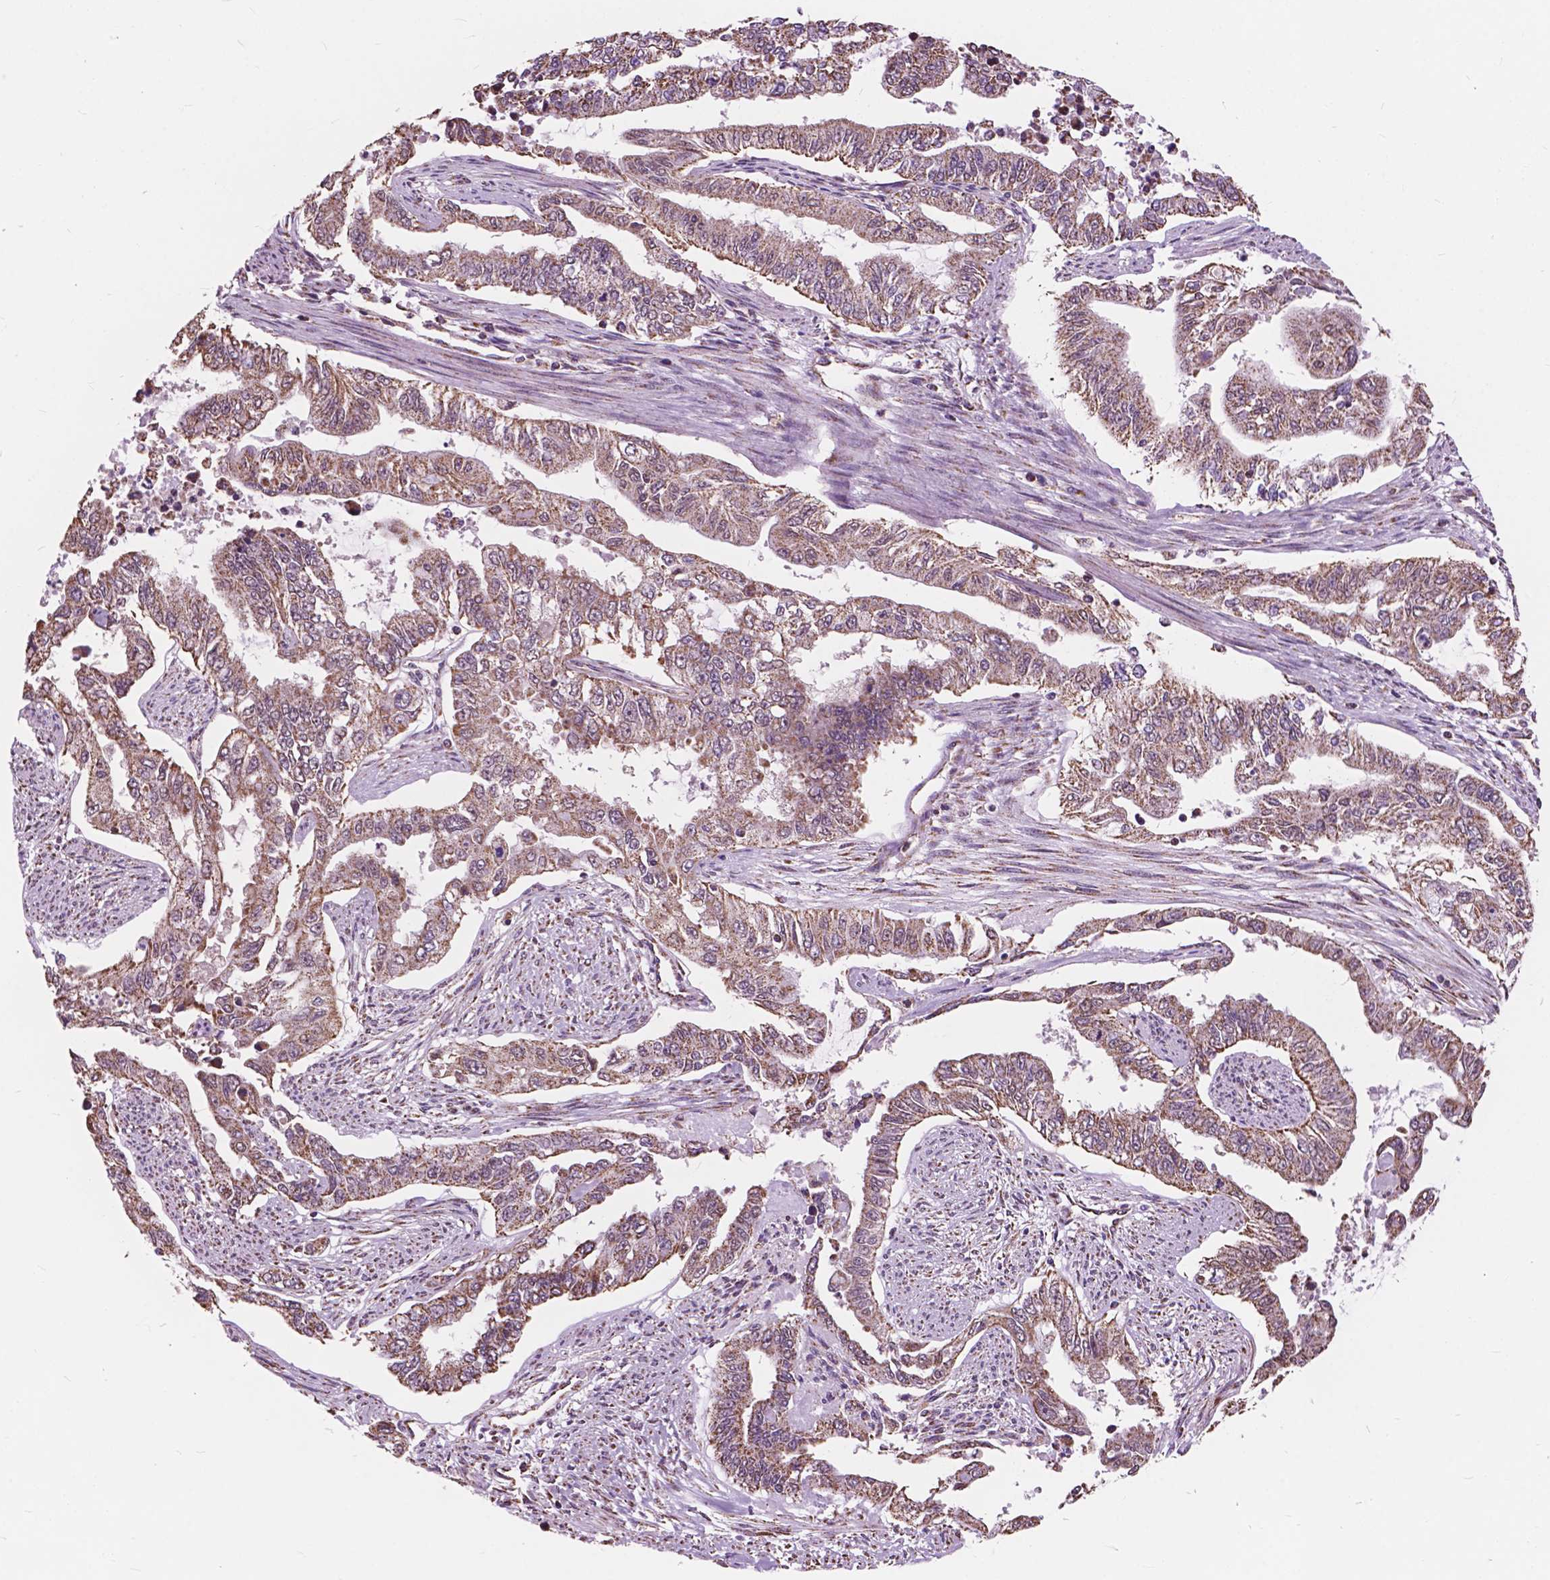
{"staining": {"intensity": "weak", "quantity": ">75%", "location": "cytoplasmic/membranous"}, "tissue": "endometrial cancer", "cell_type": "Tumor cells", "image_type": "cancer", "snomed": [{"axis": "morphology", "description": "Adenocarcinoma, NOS"}, {"axis": "topography", "description": "Uterus"}], "caption": "Endometrial adenocarcinoma stained with DAB immunohistochemistry (IHC) displays low levels of weak cytoplasmic/membranous expression in about >75% of tumor cells.", "gene": "SCOC", "patient": {"sex": "female", "age": 59}}